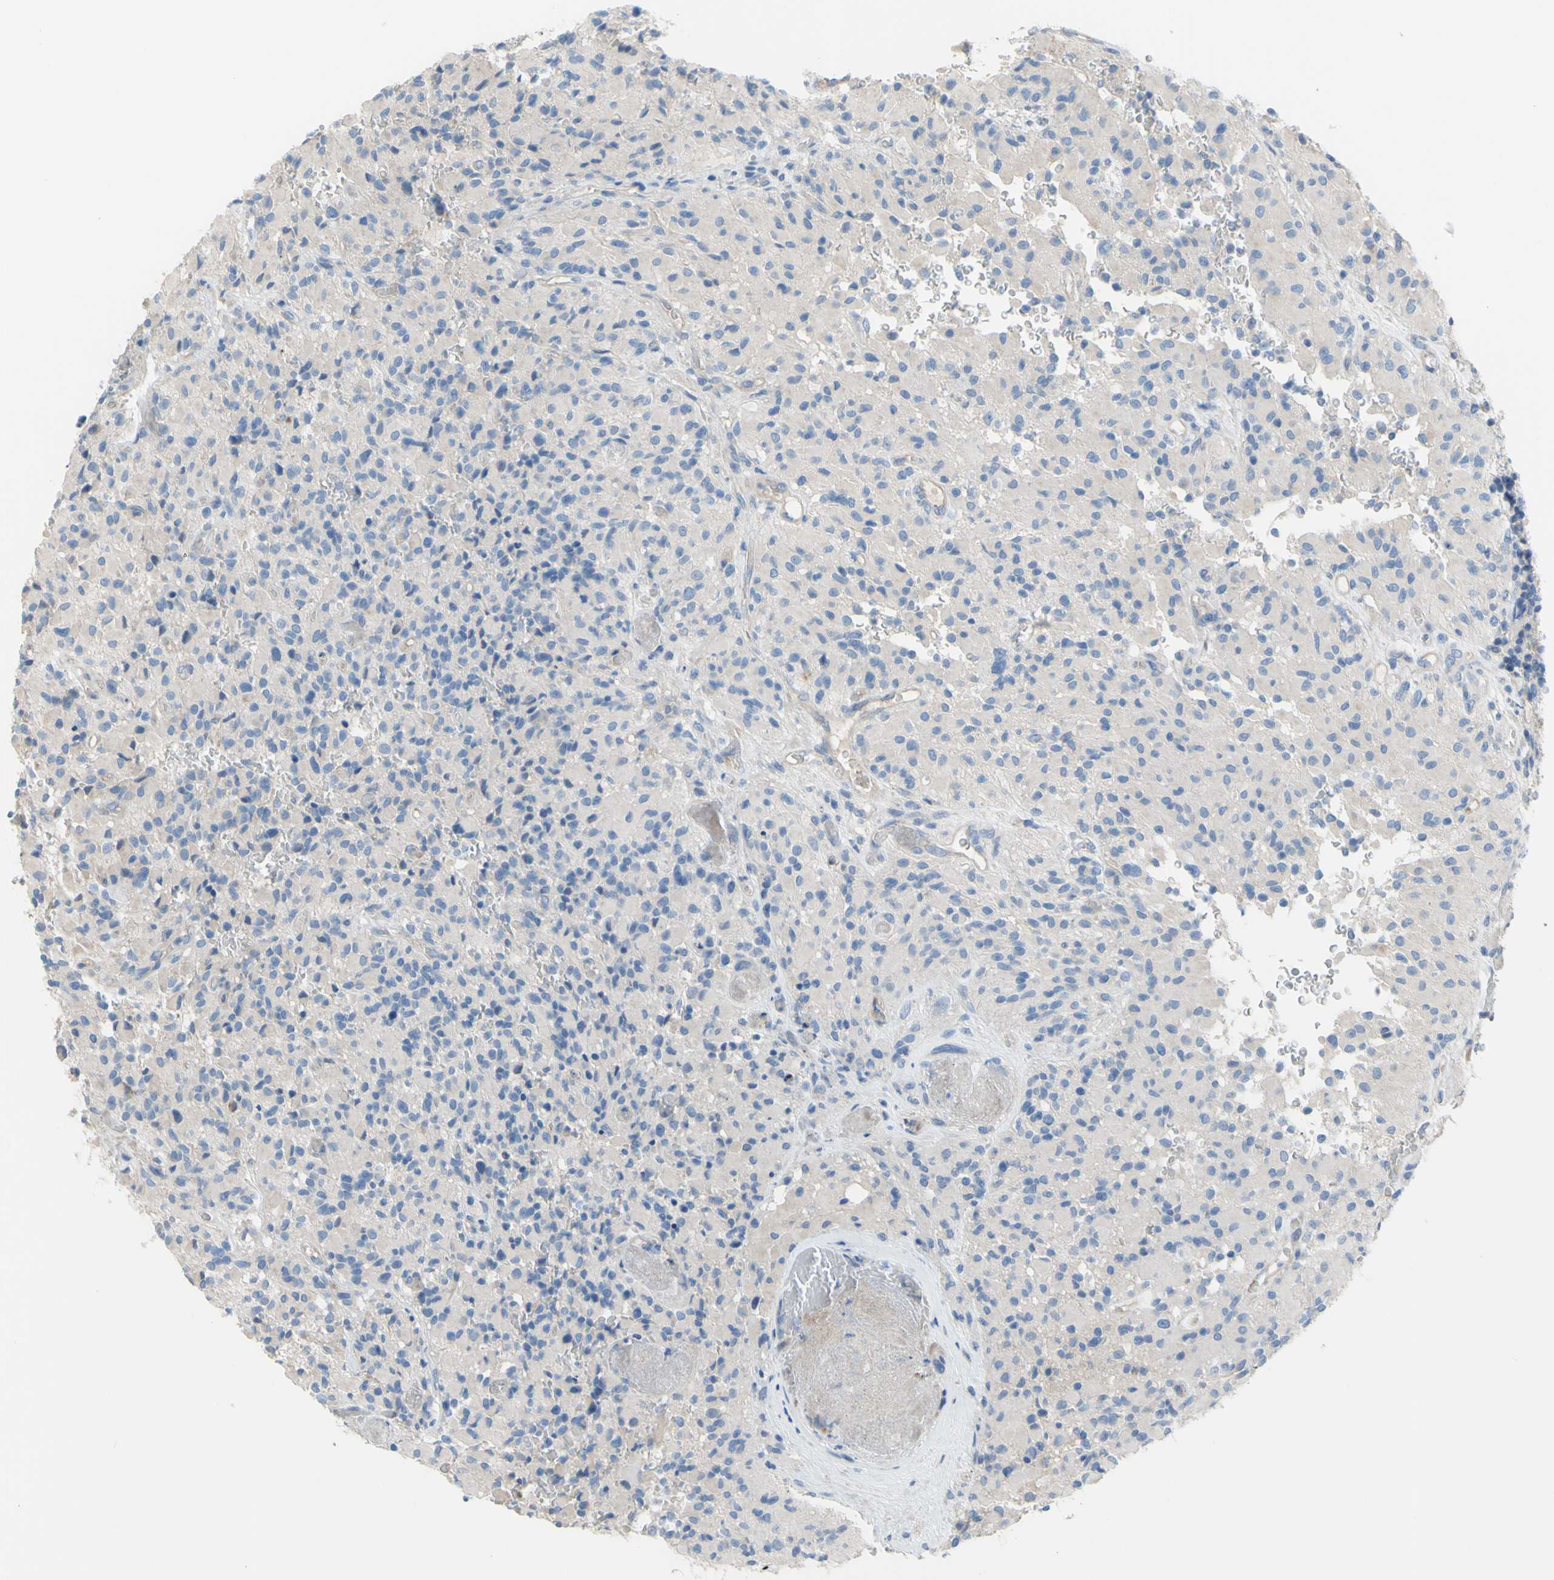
{"staining": {"intensity": "negative", "quantity": "none", "location": "none"}, "tissue": "glioma", "cell_type": "Tumor cells", "image_type": "cancer", "snomed": [{"axis": "morphology", "description": "Glioma, malignant, High grade"}, {"axis": "topography", "description": "Brain"}], "caption": "Immunohistochemistry (IHC) of glioma shows no positivity in tumor cells.", "gene": "TMEM59L", "patient": {"sex": "male", "age": 71}}